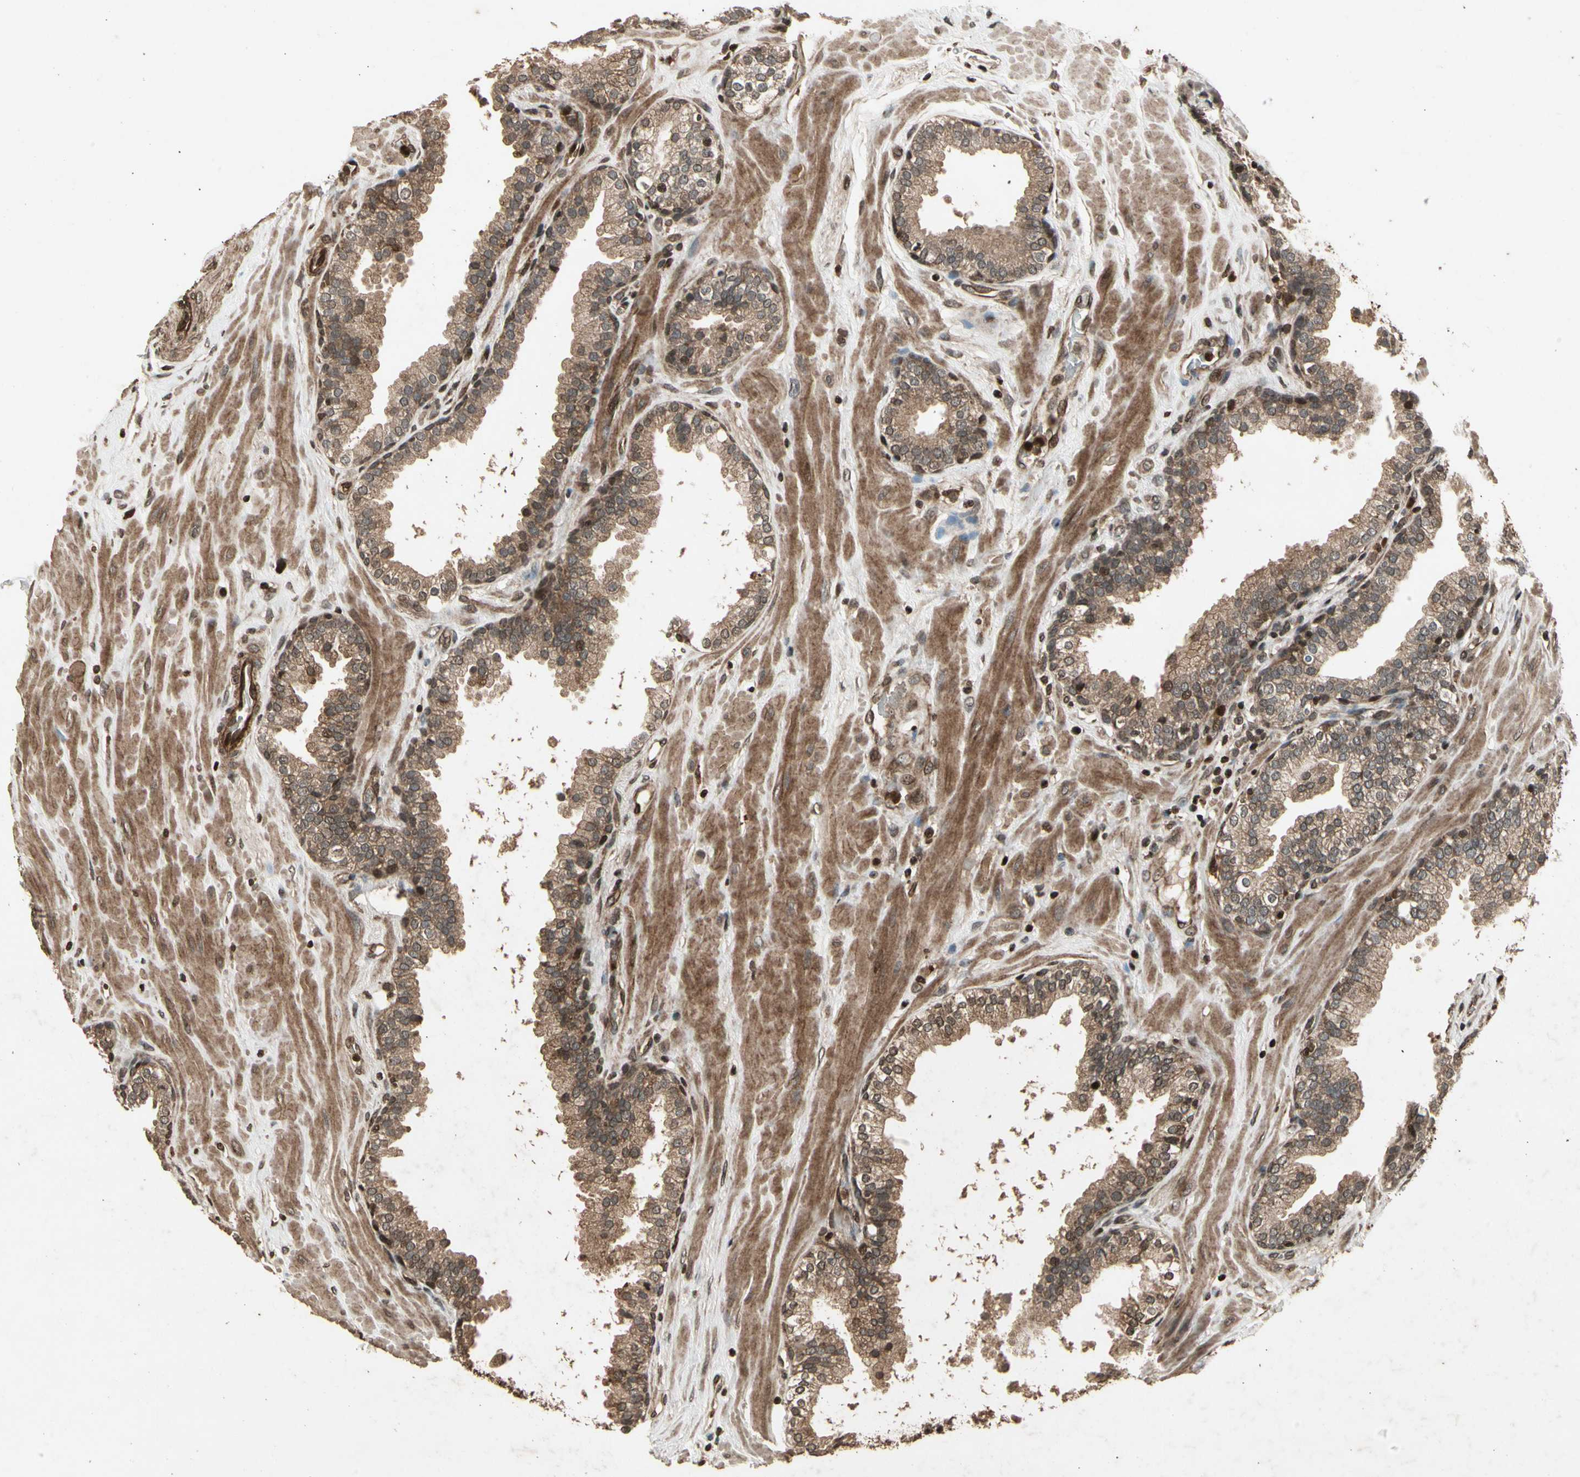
{"staining": {"intensity": "moderate", "quantity": ">75%", "location": "cytoplasmic/membranous"}, "tissue": "prostate", "cell_type": "Glandular cells", "image_type": "normal", "snomed": [{"axis": "morphology", "description": "Normal tissue, NOS"}, {"axis": "topography", "description": "Prostate"}], "caption": "Immunohistochemical staining of benign human prostate displays >75% levels of moderate cytoplasmic/membranous protein expression in approximately >75% of glandular cells.", "gene": "GLRX", "patient": {"sex": "male", "age": 51}}